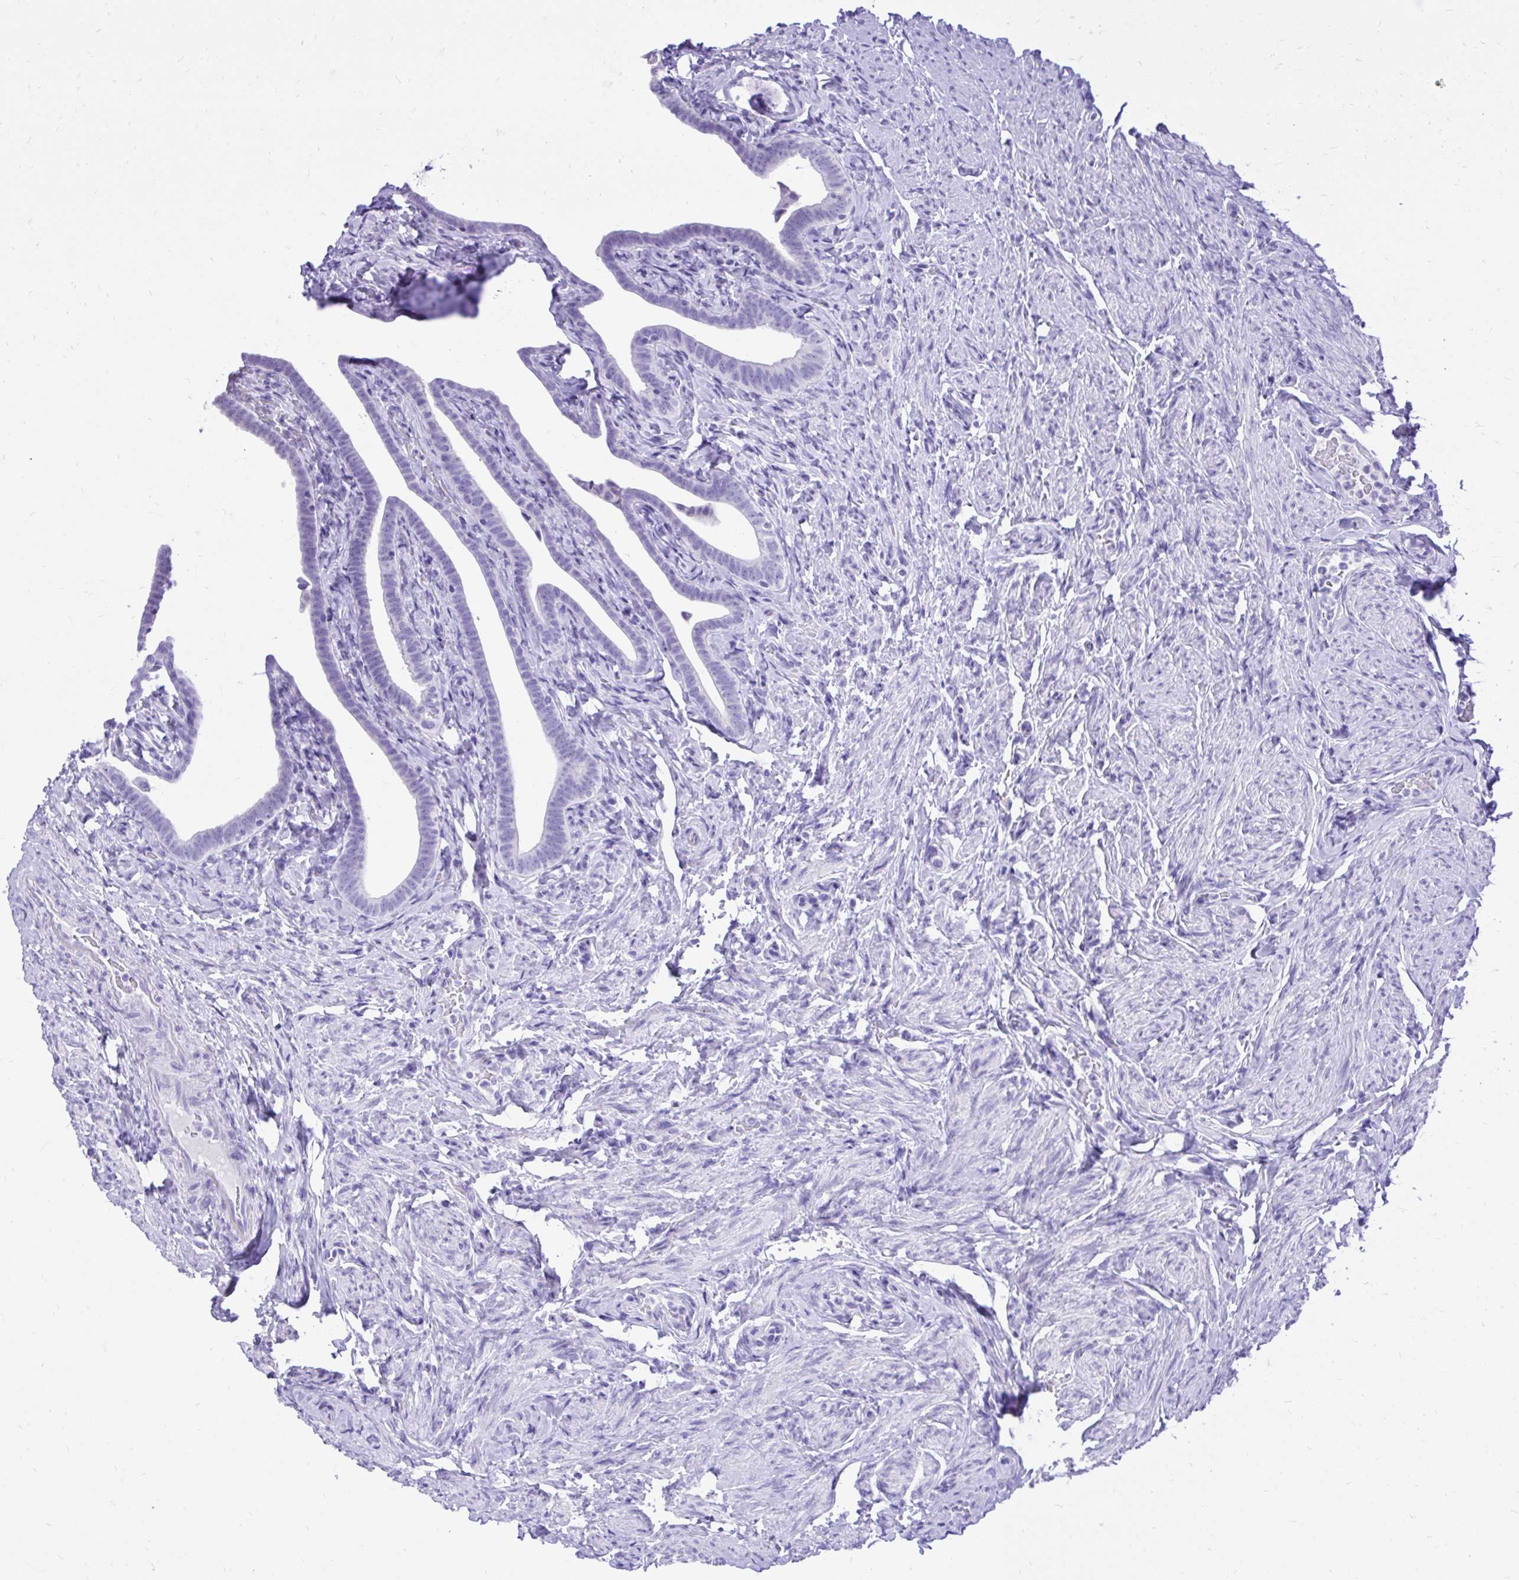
{"staining": {"intensity": "negative", "quantity": "none", "location": "none"}, "tissue": "fallopian tube", "cell_type": "Glandular cells", "image_type": "normal", "snomed": [{"axis": "morphology", "description": "Normal tissue, NOS"}, {"axis": "topography", "description": "Fallopian tube"}], "caption": "A high-resolution image shows IHC staining of normal fallopian tube, which reveals no significant staining in glandular cells.", "gene": "MON1A", "patient": {"sex": "female", "age": 69}}